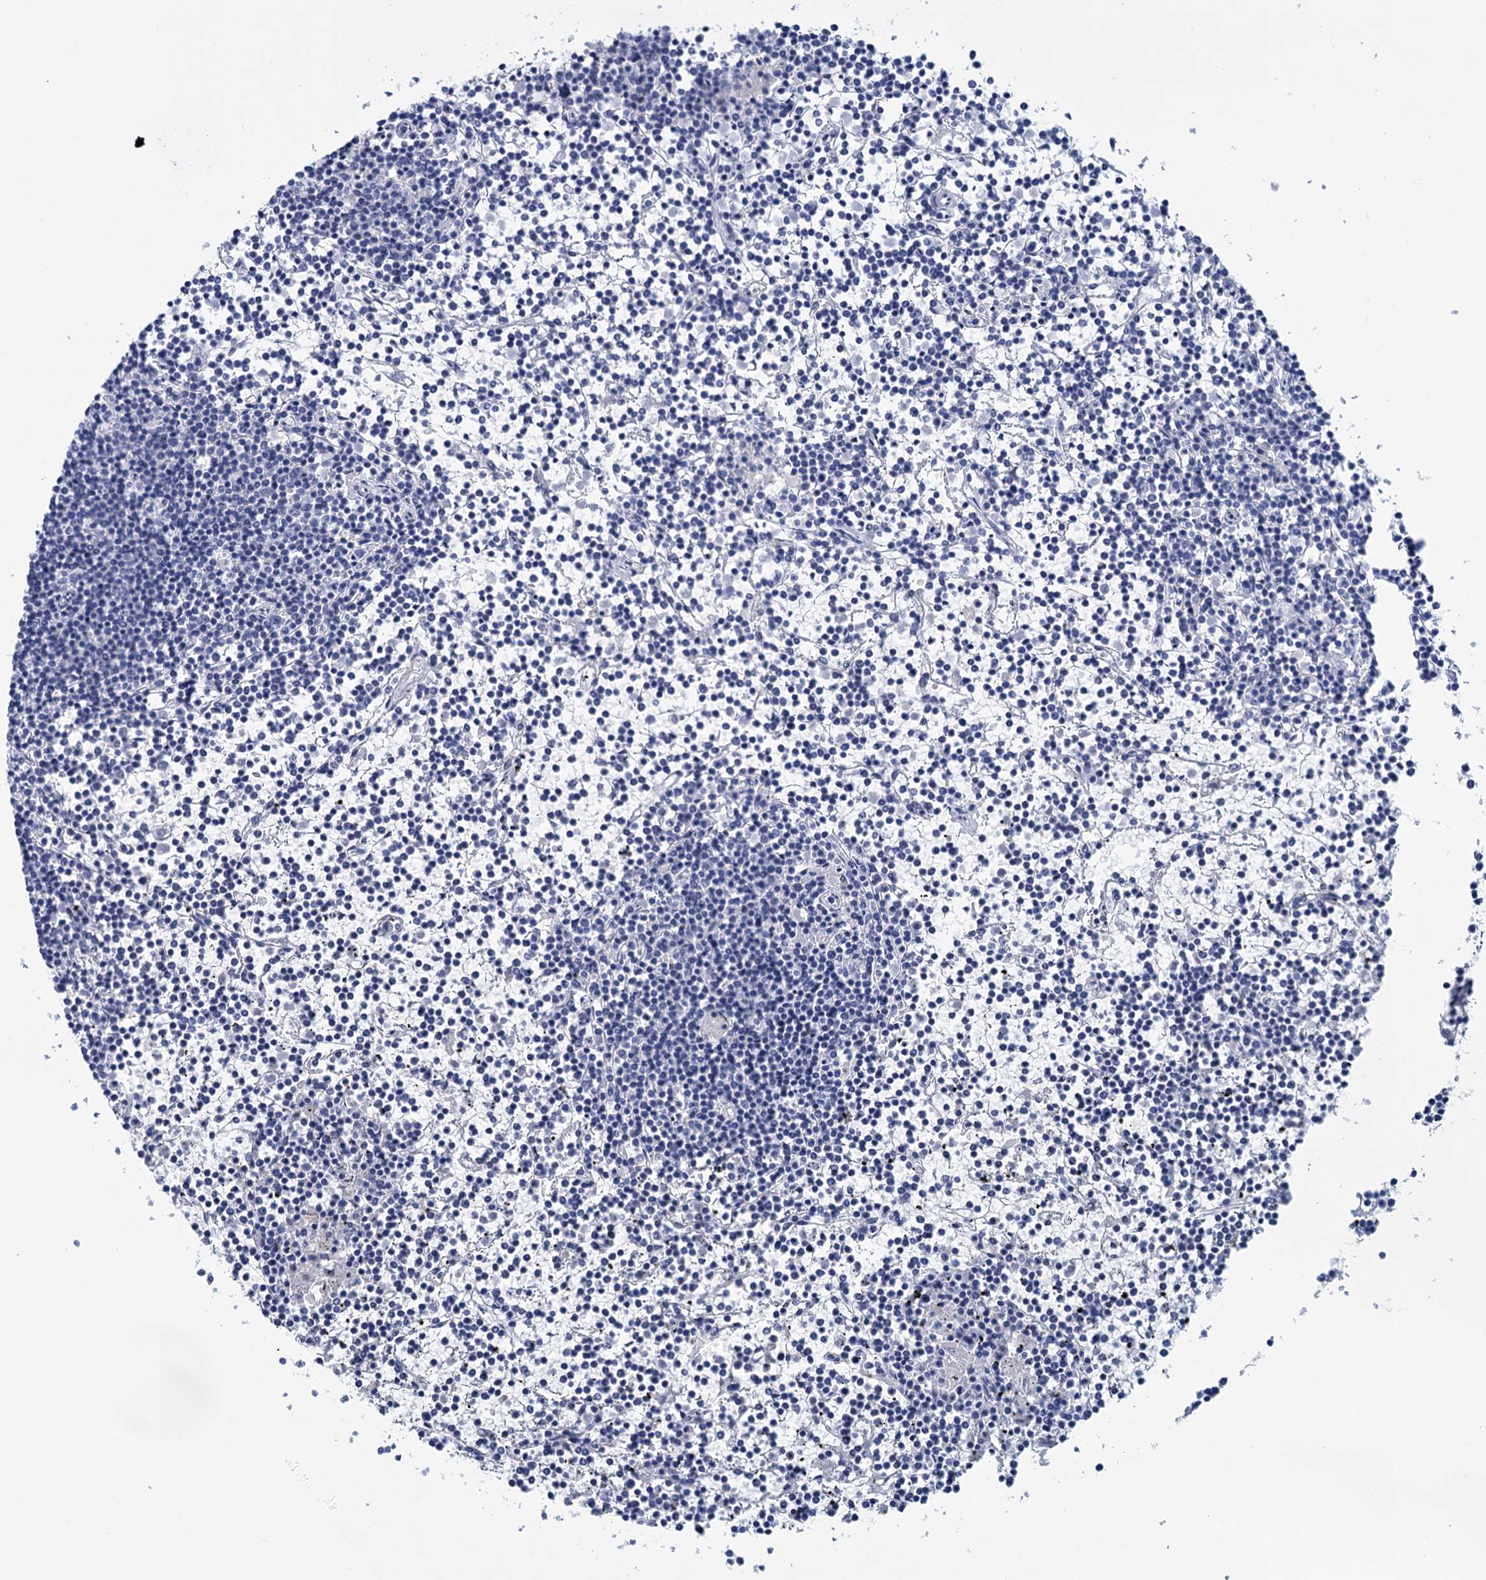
{"staining": {"intensity": "negative", "quantity": "none", "location": "none"}, "tissue": "lymphoma", "cell_type": "Tumor cells", "image_type": "cancer", "snomed": [{"axis": "morphology", "description": "Malignant lymphoma, non-Hodgkin's type, Low grade"}, {"axis": "topography", "description": "Spleen"}], "caption": "A micrograph of malignant lymphoma, non-Hodgkin's type (low-grade) stained for a protein demonstrates no brown staining in tumor cells. Nuclei are stained in blue.", "gene": "MYOZ3", "patient": {"sex": "female", "age": 19}}